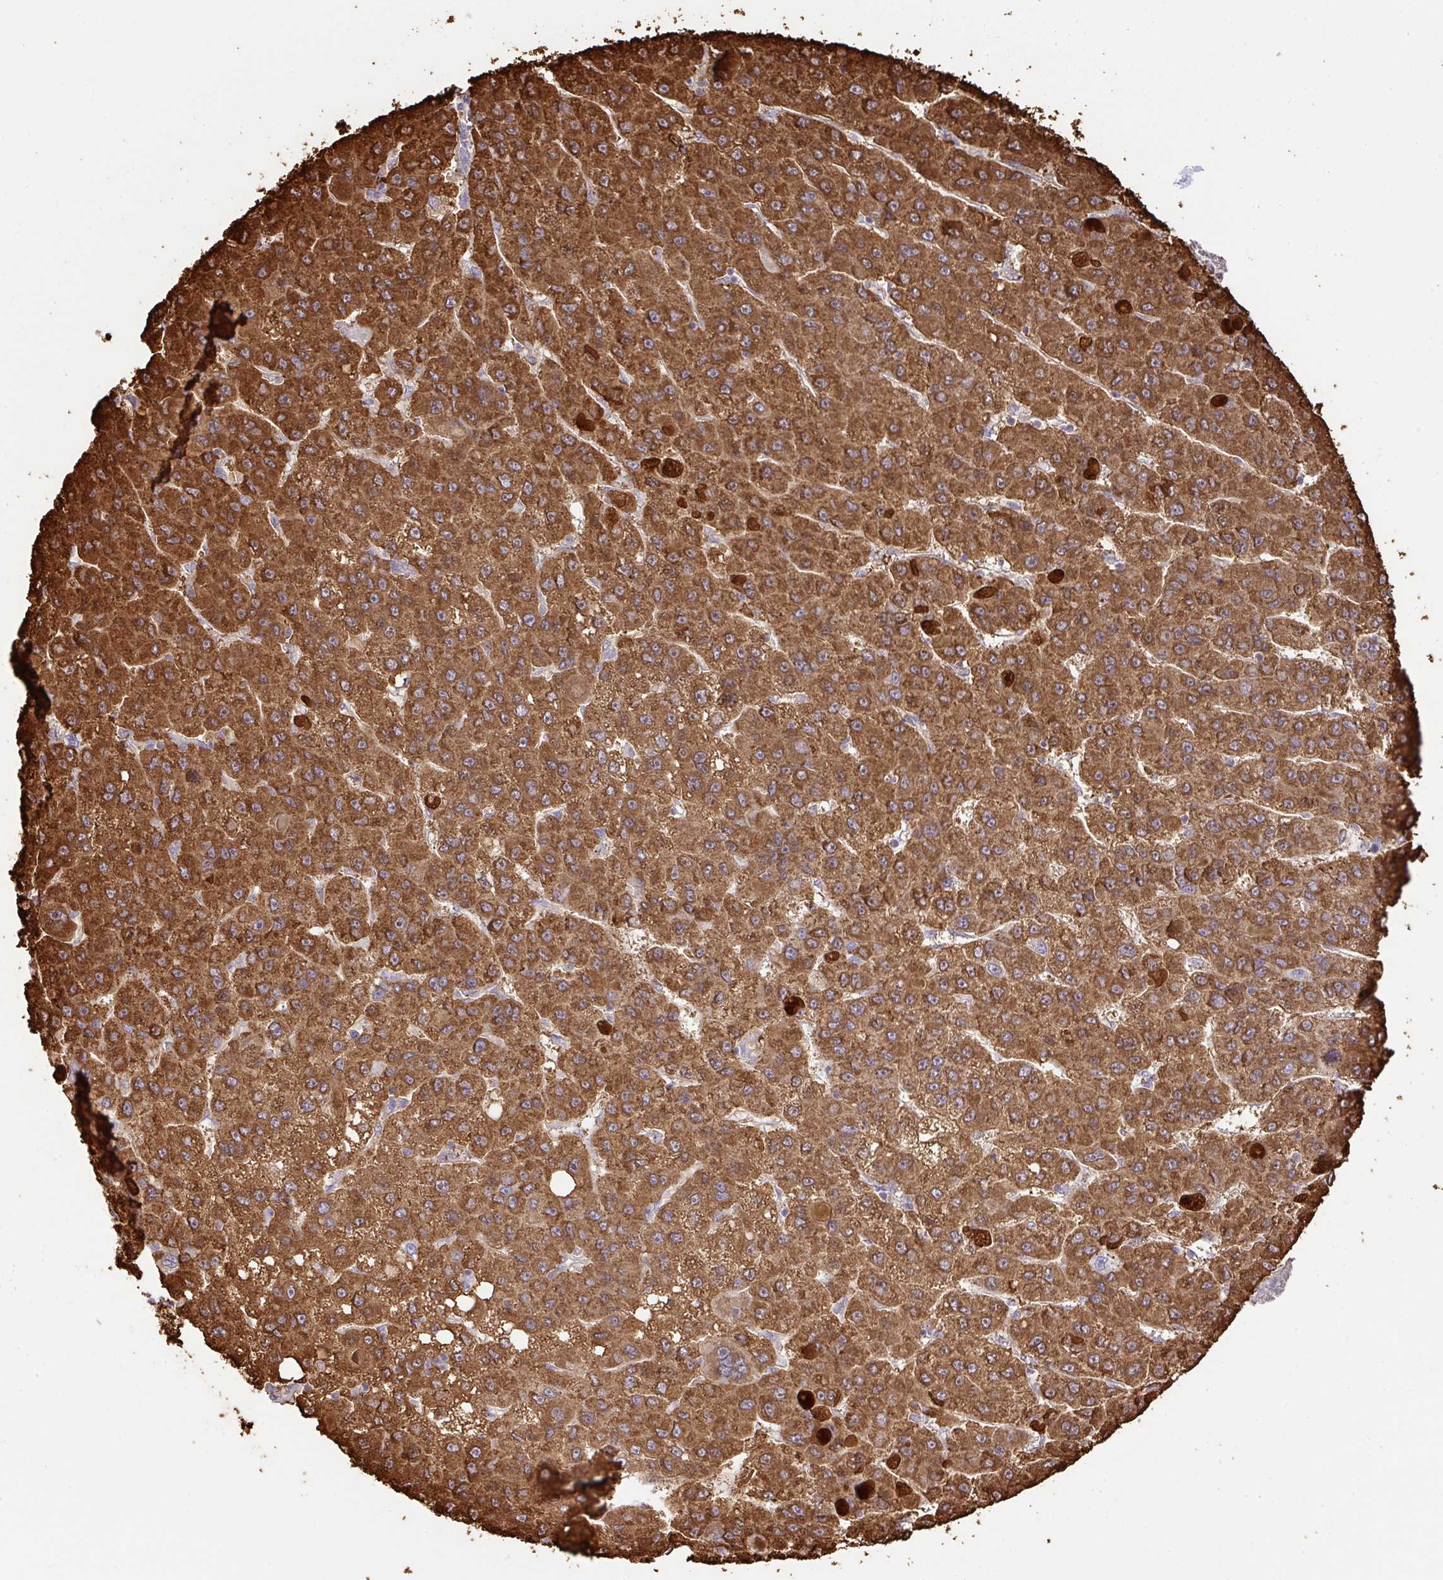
{"staining": {"intensity": "strong", "quantity": ">75%", "location": "cytoplasmic/membranous"}, "tissue": "liver cancer", "cell_type": "Tumor cells", "image_type": "cancer", "snomed": [{"axis": "morphology", "description": "Carcinoma, Hepatocellular, NOS"}, {"axis": "topography", "description": "Liver"}], "caption": "About >75% of tumor cells in hepatocellular carcinoma (liver) show strong cytoplasmic/membranous protein positivity as visualized by brown immunohistochemical staining.", "gene": "GCNT7", "patient": {"sex": "female", "age": 82}}